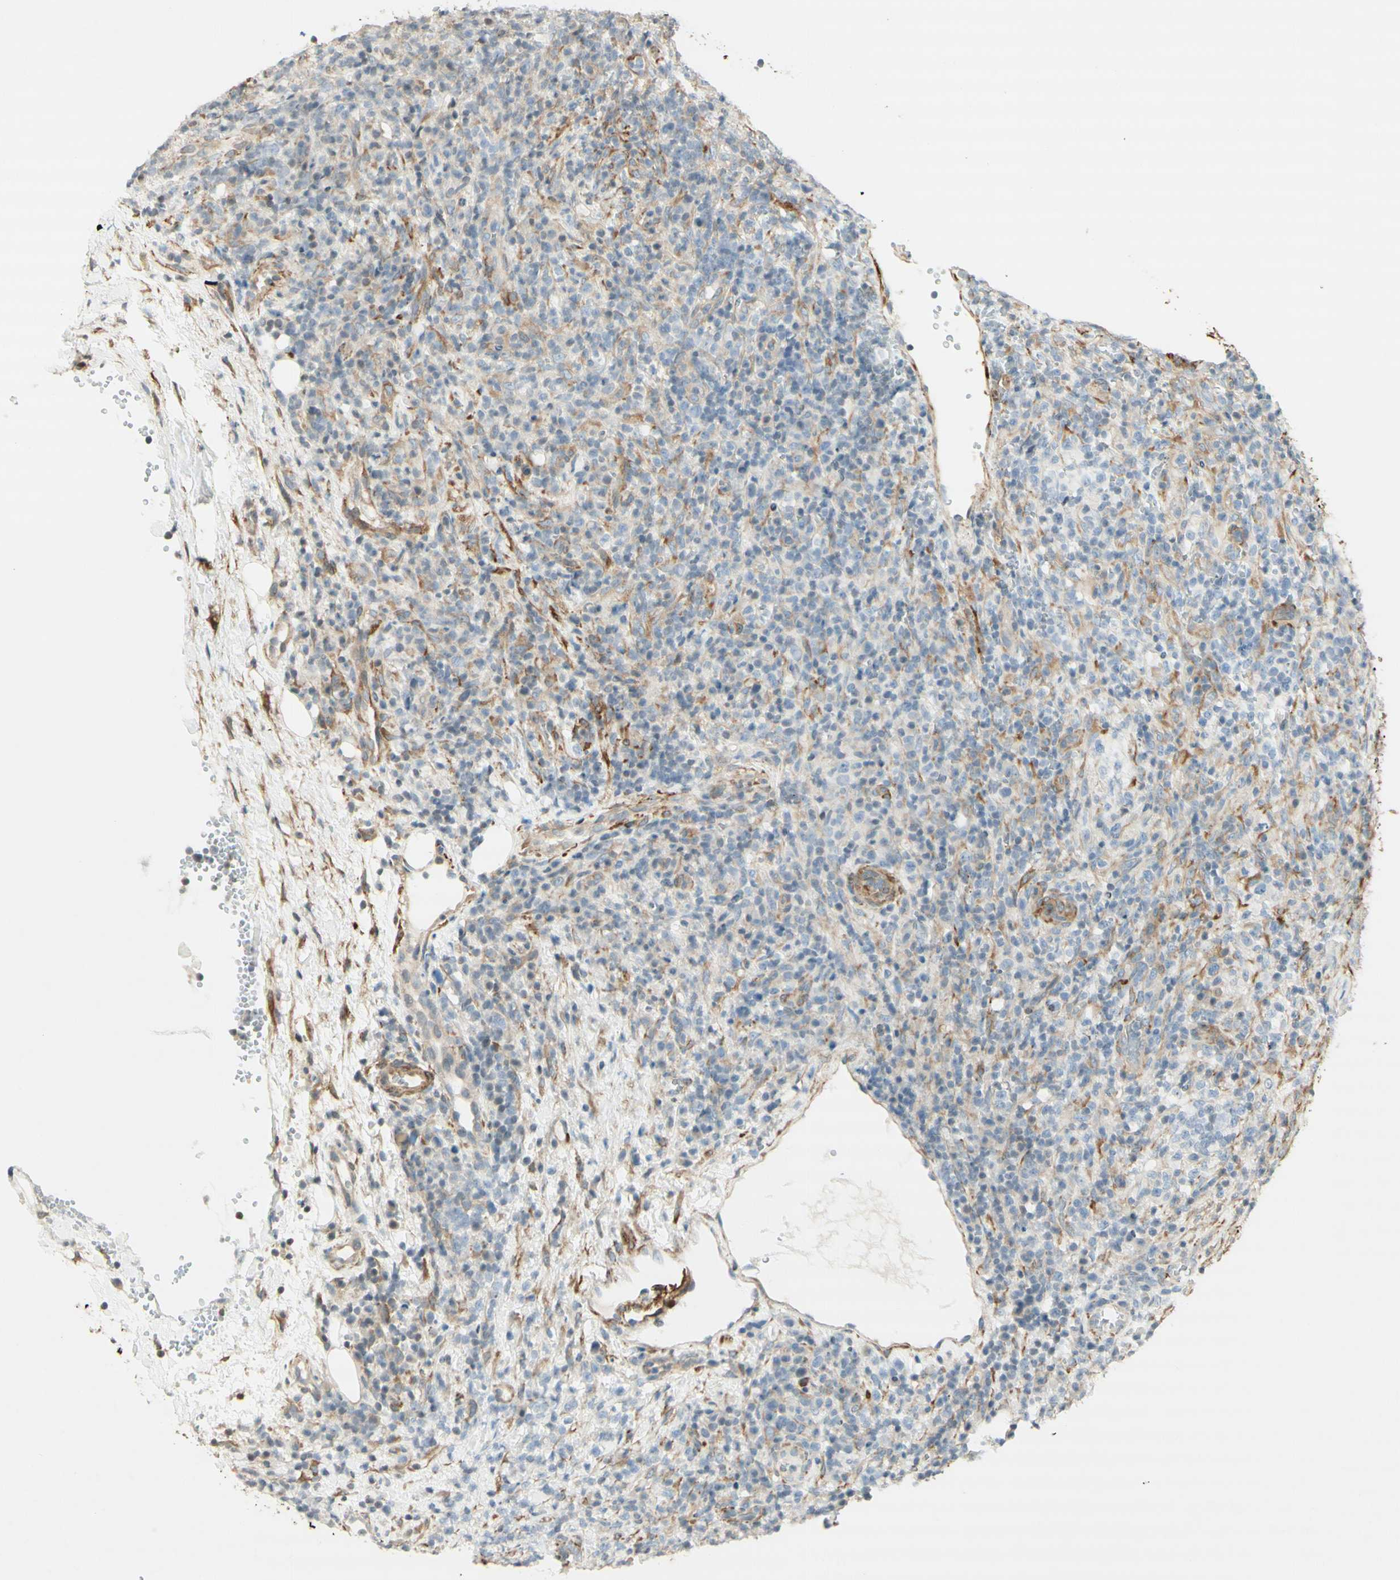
{"staining": {"intensity": "negative", "quantity": "none", "location": "none"}, "tissue": "lymphoma", "cell_type": "Tumor cells", "image_type": "cancer", "snomed": [{"axis": "morphology", "description": "Malignant lymphoma, non-Hodgkin's type, High grade"}, {"axis": "topography", "description": "Lymph node"}], "caption": "An IHC image of lymphoma is shown. There is no staining in tumor cells of lymphoma.", "gene": "MAP1B", "patient": {"sex": "female", "age": 76}}